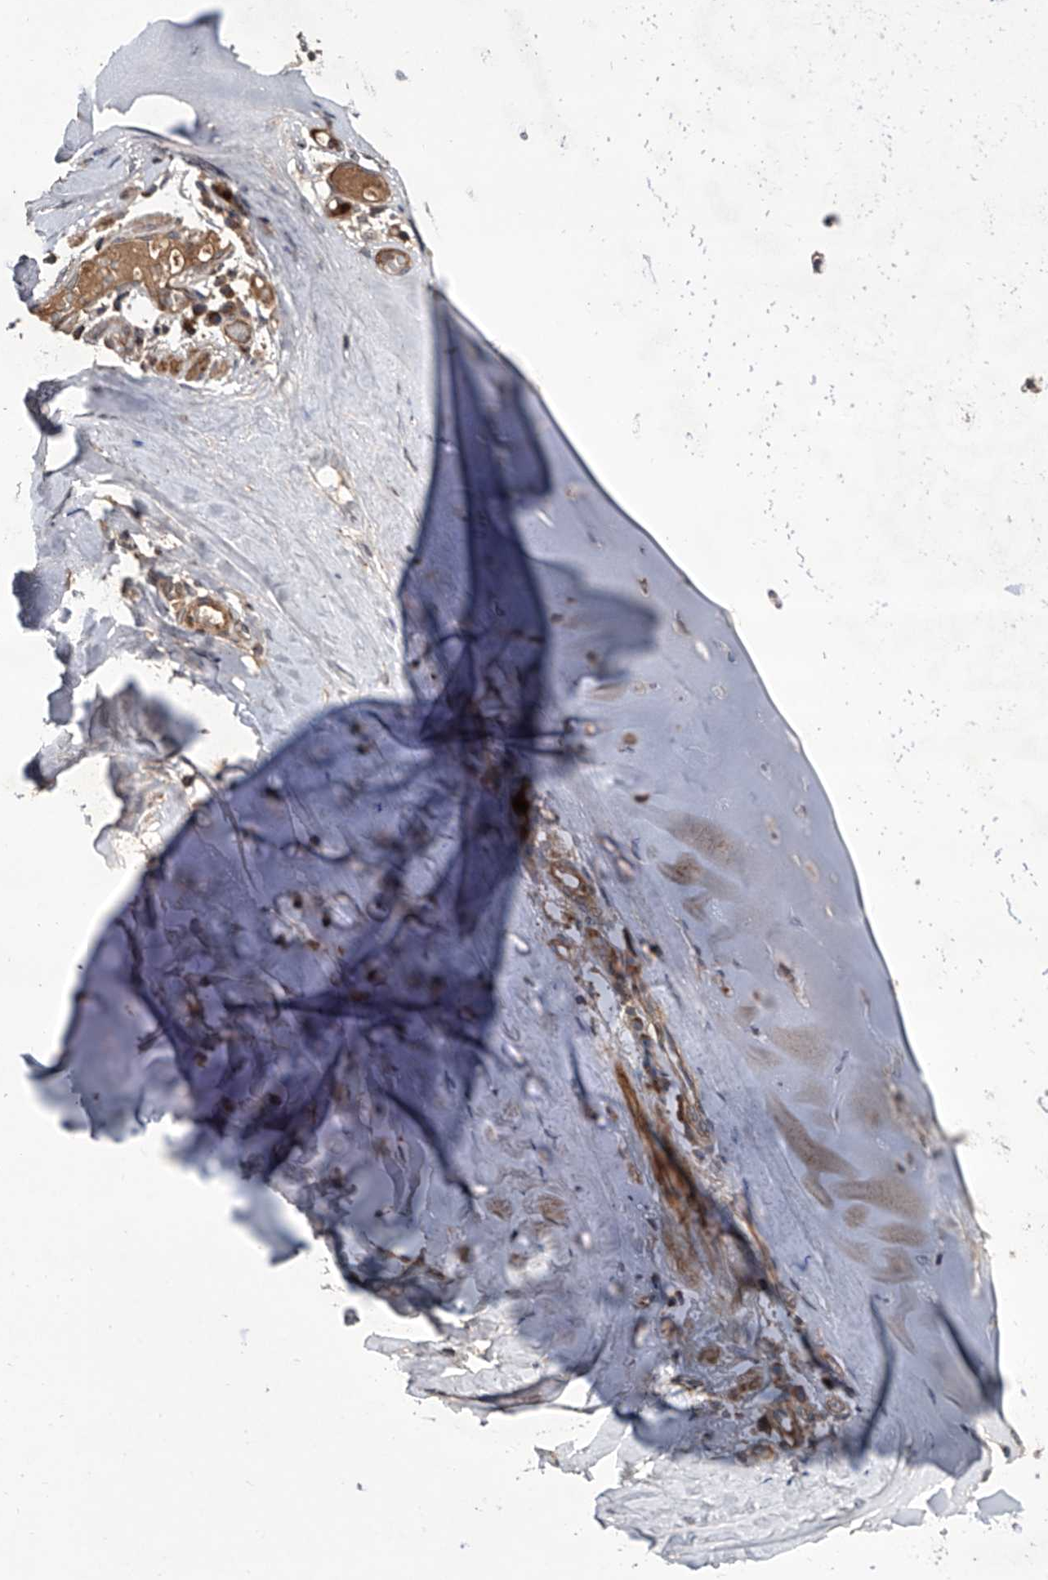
{"staining": {"intensity": "moderate", "quantity": ">75%", "location": "cytoplasmic/membranous"}, "tissue": "adipose tissue", "cell_type": "Adipocytes", "image_type": "normal", "snomed": [{"axis": "morphology", "description": "Normal tissue, NOS"}, {"axis": "morphology", "description": "Basal cell carcinoma"}, {"axis": "topography", "description": "Cartilage tissue"}, {"axis": "topography", "description": "Nasopharynx"}, {"axis": "topography", "description": "Oral tissue"}], "caption": "Protein expression analysis of unremarkable adipose tissue exhibits moderate cytoplasmic/membranous positivity in approximately >75% of adipocytes. Immunohistochemistry stains the protein of interest in brown and the nuclei are stained blue.", "gene": "USP47", "patient": {"sex": "female", "age": 77}}